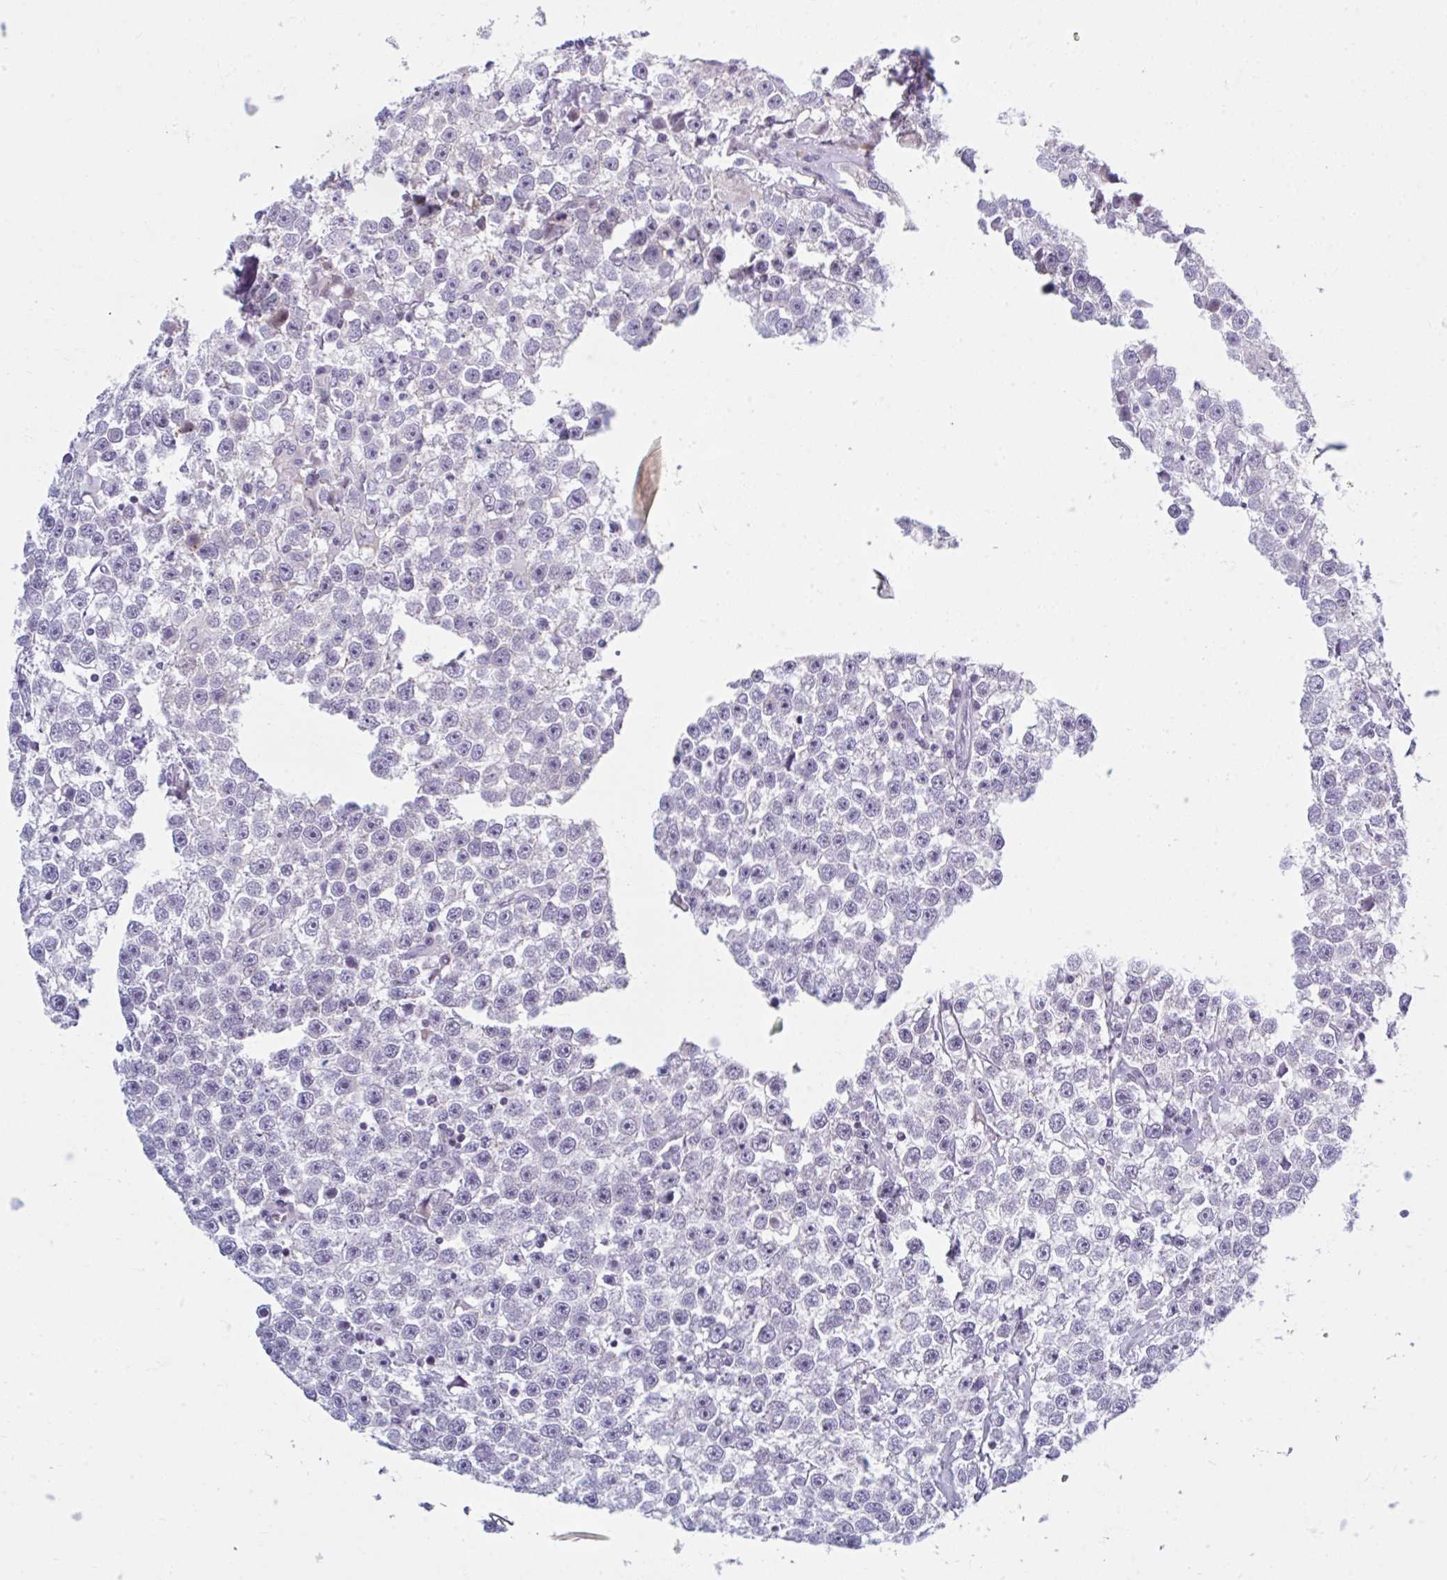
{"staining": {"intensity": "negative", "quantity": "none", "location": "none"}, "tissue": "testis cancer", "cell_type": "Tumor cells", "image_type": "cancer", "snomed": [{"axis": "morphology", "description": "Seminoma, NOS"}, {"axis": "topography", "description": "Testis"}], "caption": "High magnification brightfield microscopy of seminoma (testis) stained with DAB (3,3'-diaminobenzidine) (brown) and counterstained with hematoxylin (blue): tumor cells show no significant staining. Nuclei are stained in blue.", "gene": "FAM153A", "patient": {"sex": "male", "age": 31}}